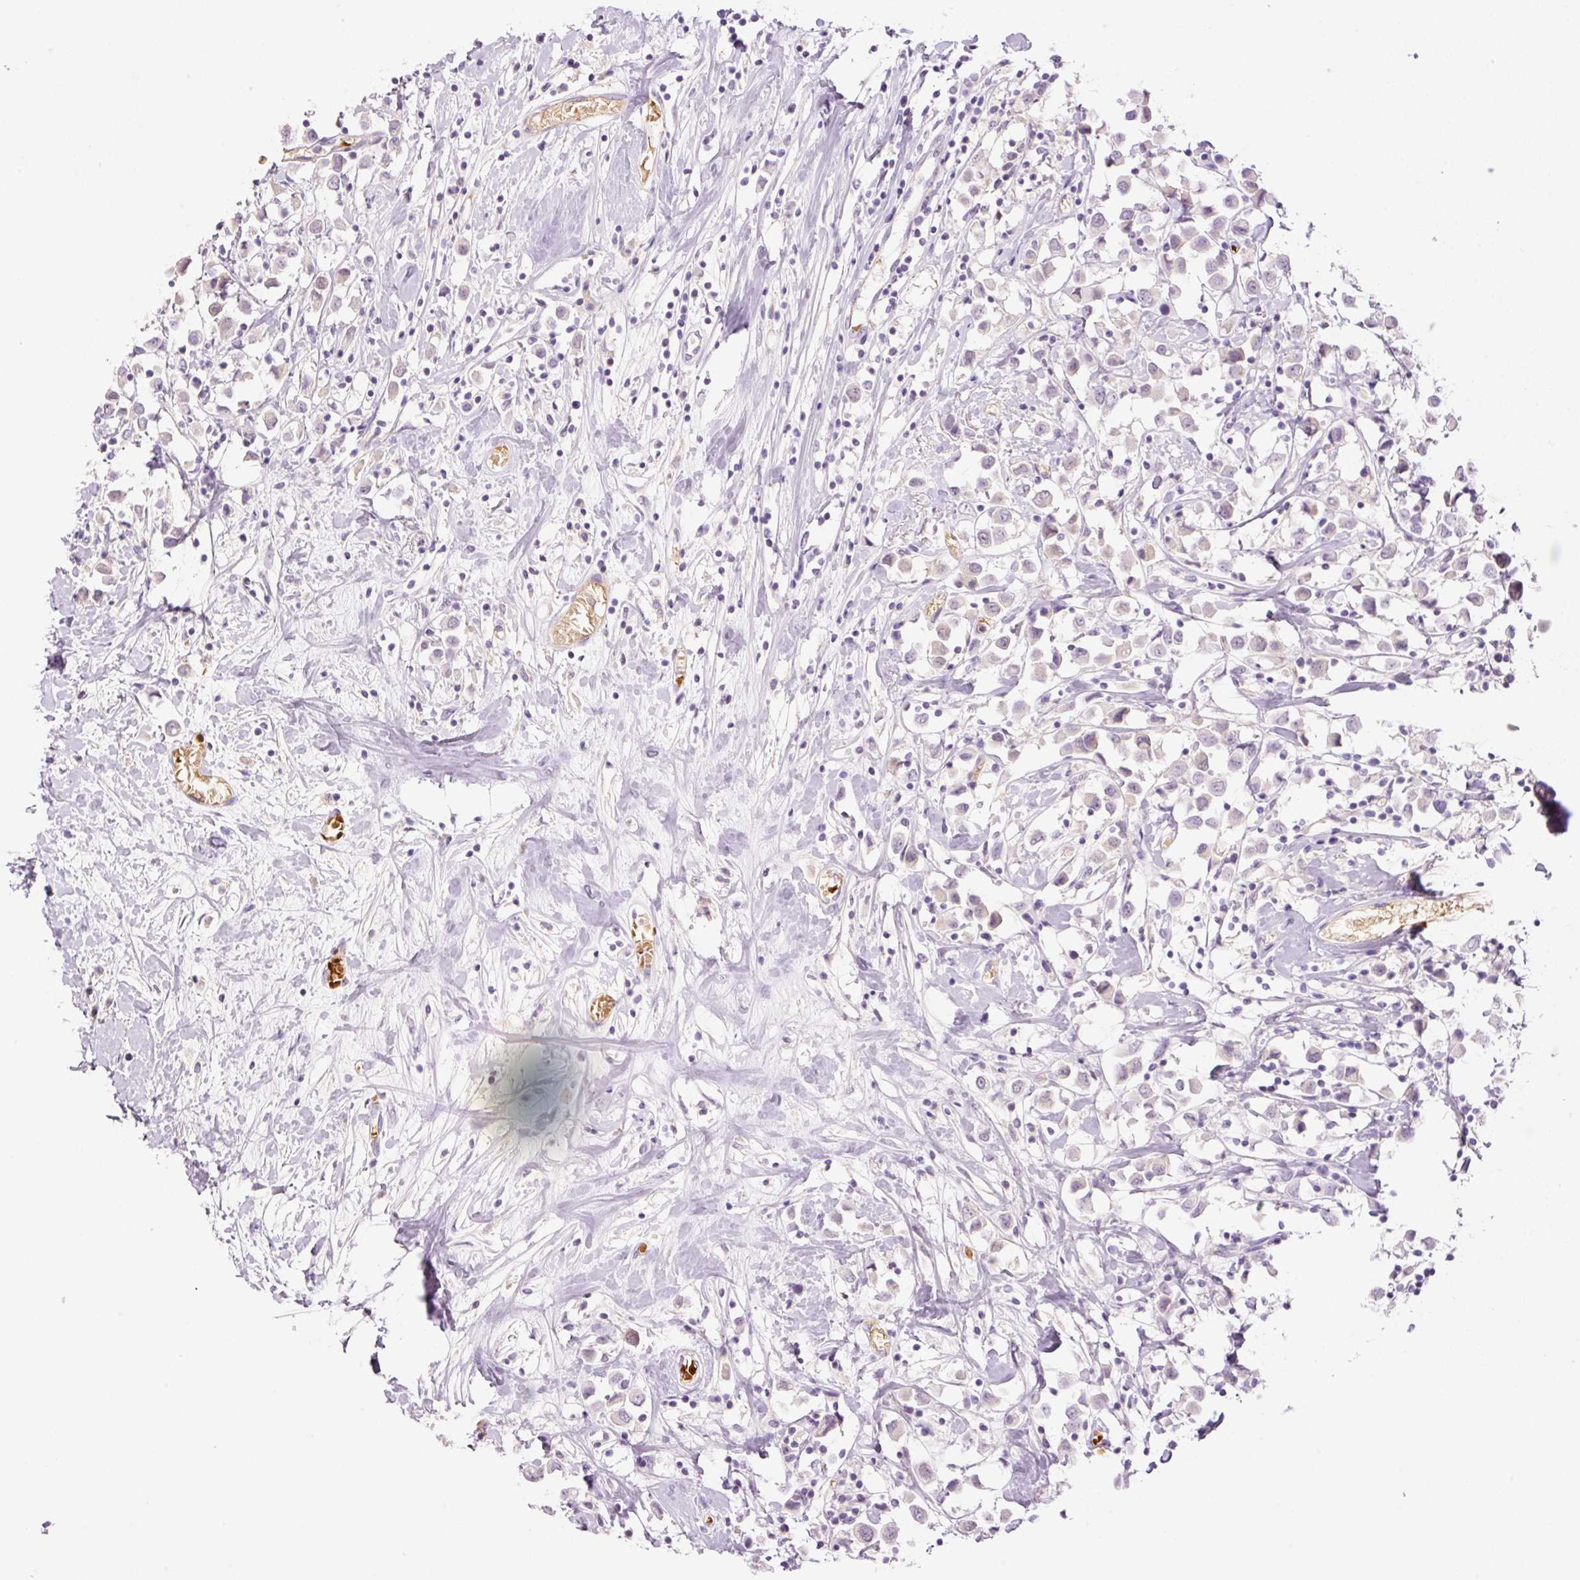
{"staining": {"intensity": "negative", "quantity": "none", "location": "none"}, "tissue": "breast cancer", "cell_type": "Tumor cells", "image_type": "cancer", "snomed": [{"axis": "morphology", "description": "Duct carcinoma"}, {"axis": "topography", "description": "Breast"}], "caption": "The image exhibits no staining of tumor cells in breast invasive ductal carcinoma. The staining was performed using DAB (3,3'-diaminobenzidine) to visualize the protein expression in brown, while the nuclei were stained in blue with hematoxylin (Magnification: 20x).", "gene": "LY6G6D", "patient": {"sex": "female", "age": 61}}